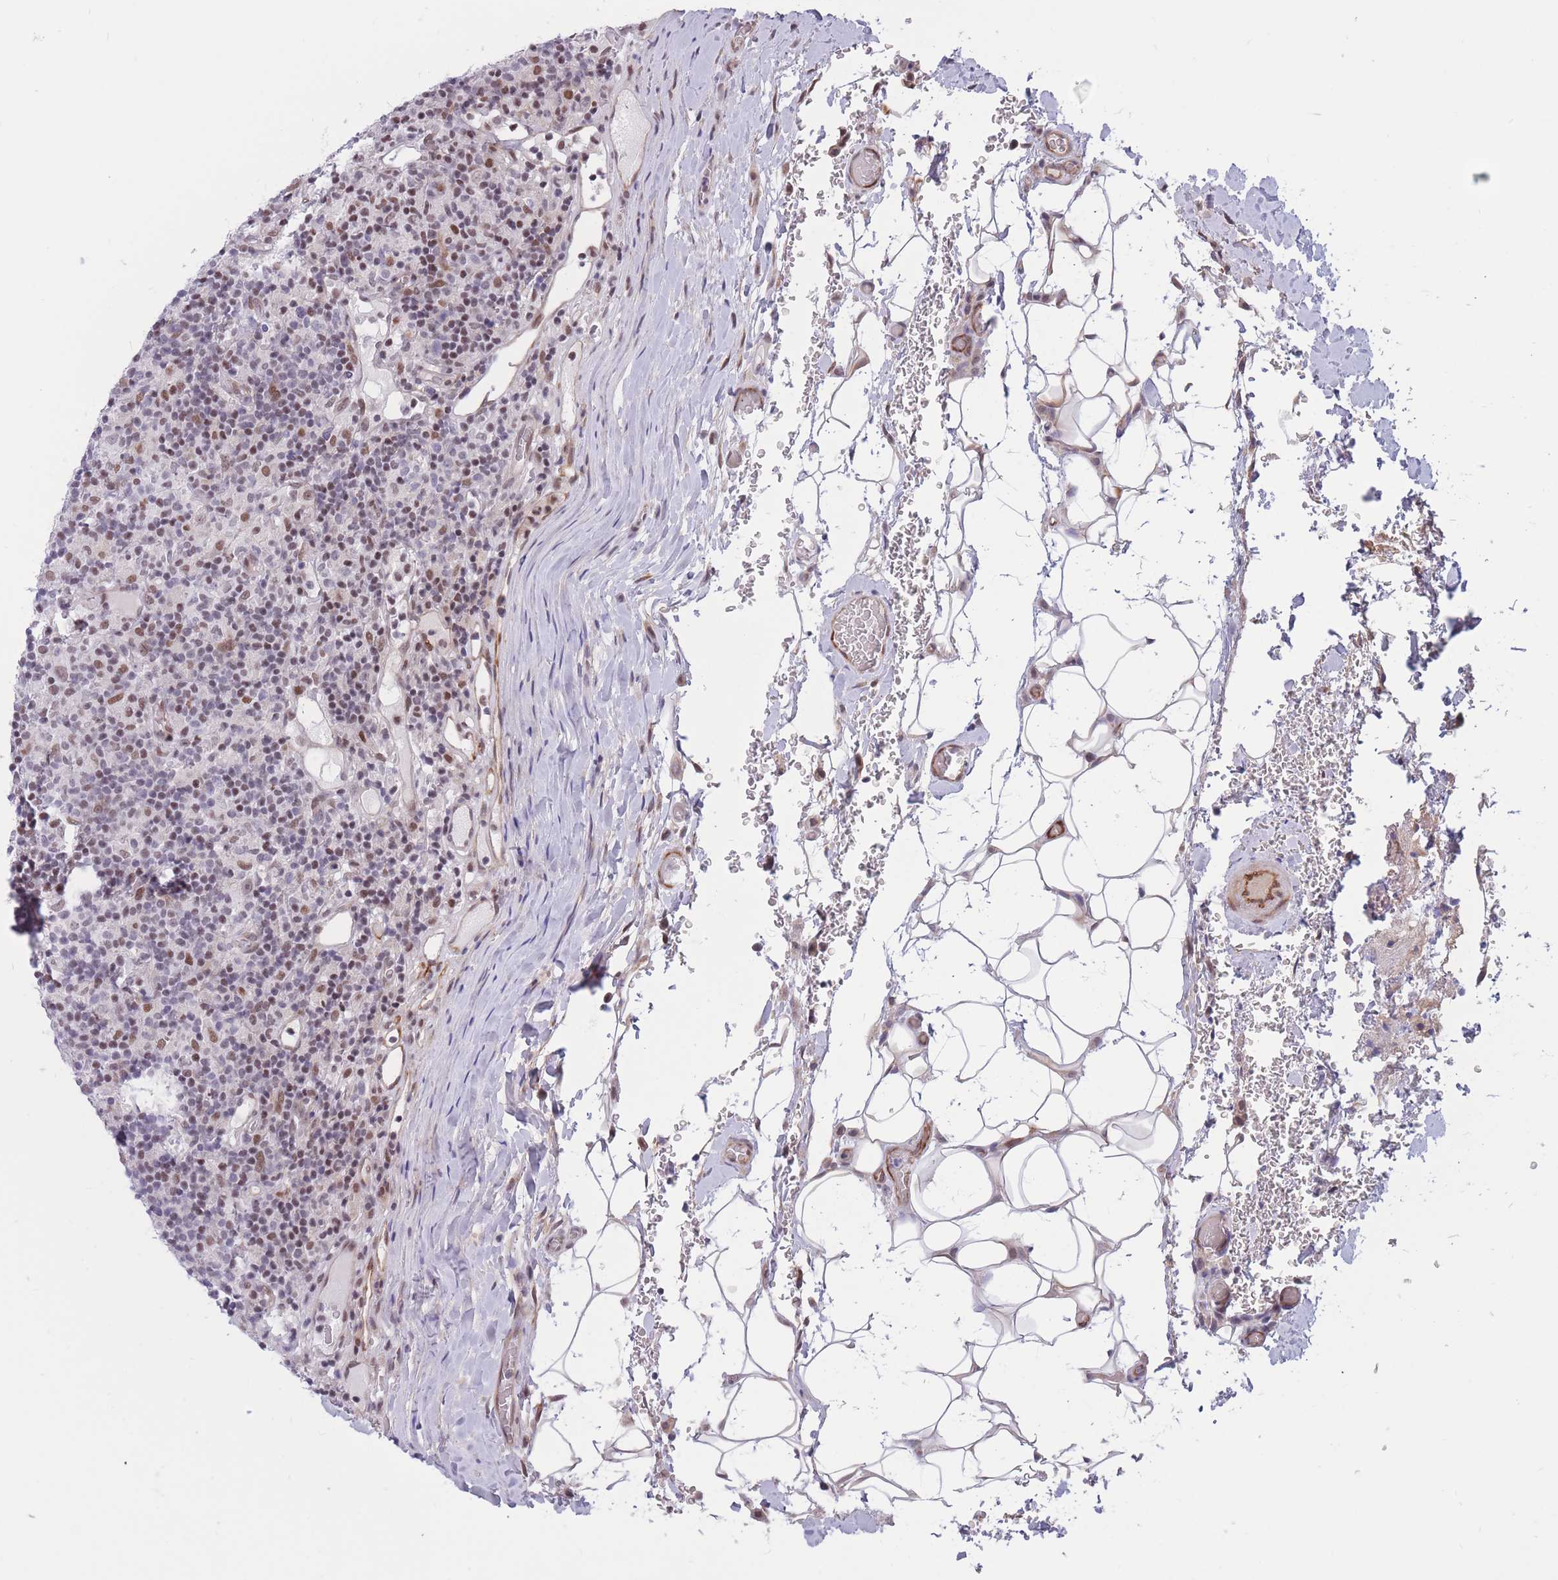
{"staining": {"intensity": "negative", "quantity": "none", "location": "none"}, "tissue": "lymphoma", "cell_type": "Tumor cells", "image_type": "cancer", "snomed": [{"axis": "morphology", "description": "Hodgkin's disease, NOS"}, {"axis": "topography", "description": "Lymph node"}], "caption": "Protein analysis of lymphoma demonstrates no significant expression in tumor cells.", "gene": "BCL9L", "patient": {"sex": "male", "age": 70}}